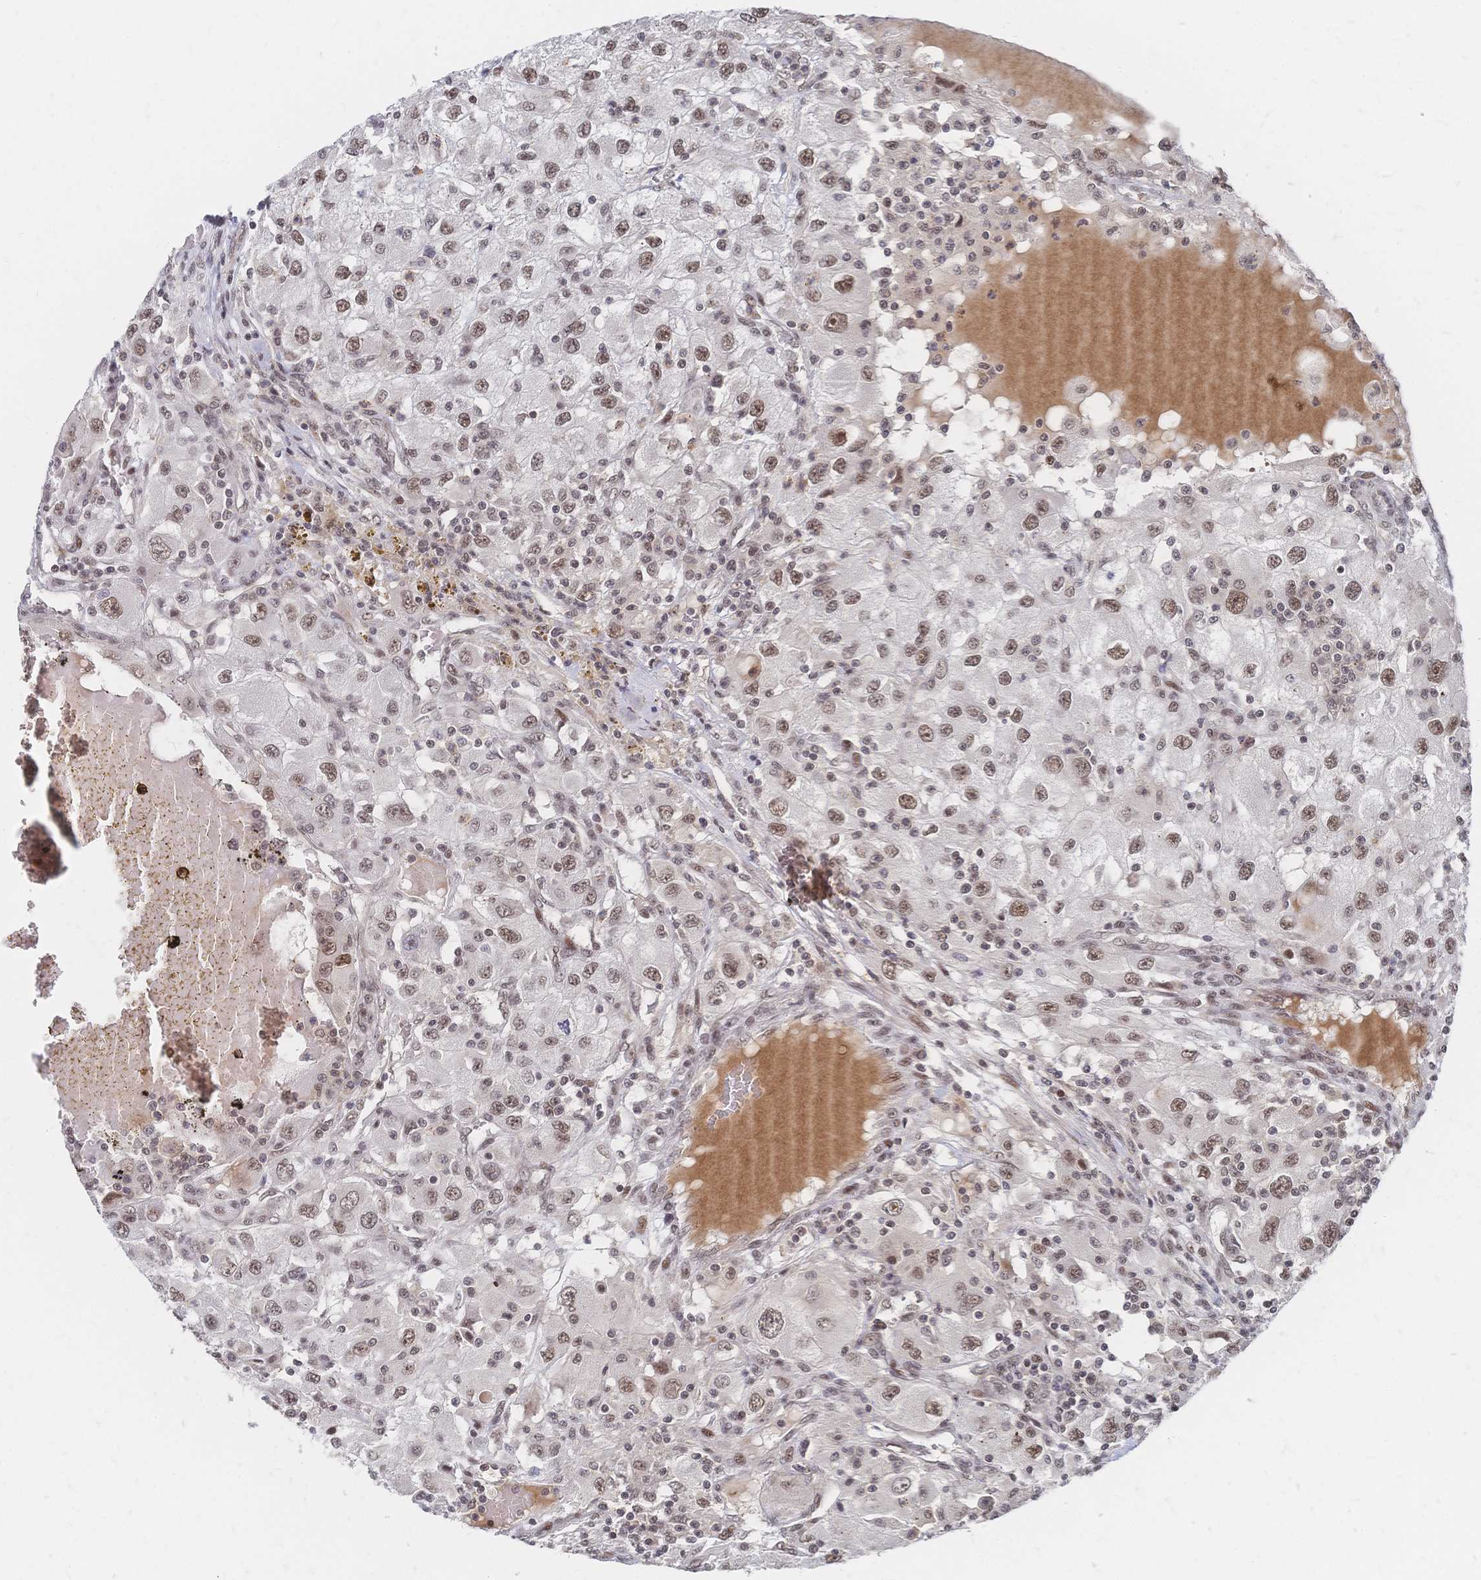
{"staining": {"intensity": "moderate", "quantity": ">75%", "location": "nuclear"}, "tissue": "renal cancer", "cell_type": "Tumor cells", "image_type": "cancer", "snomed": [{"axis": "morphology", "description": "Adenocarcinoma, NOS"}, {"axis": "topography", "description": "Kidney"}], "caption": "A medium amount of moderate nuclear staining is identified in about >75% of tumor cells in renal adenocarcinoma tissue.", "gene": "NELFA", "patient": {"sex": "female", "age": 67}}